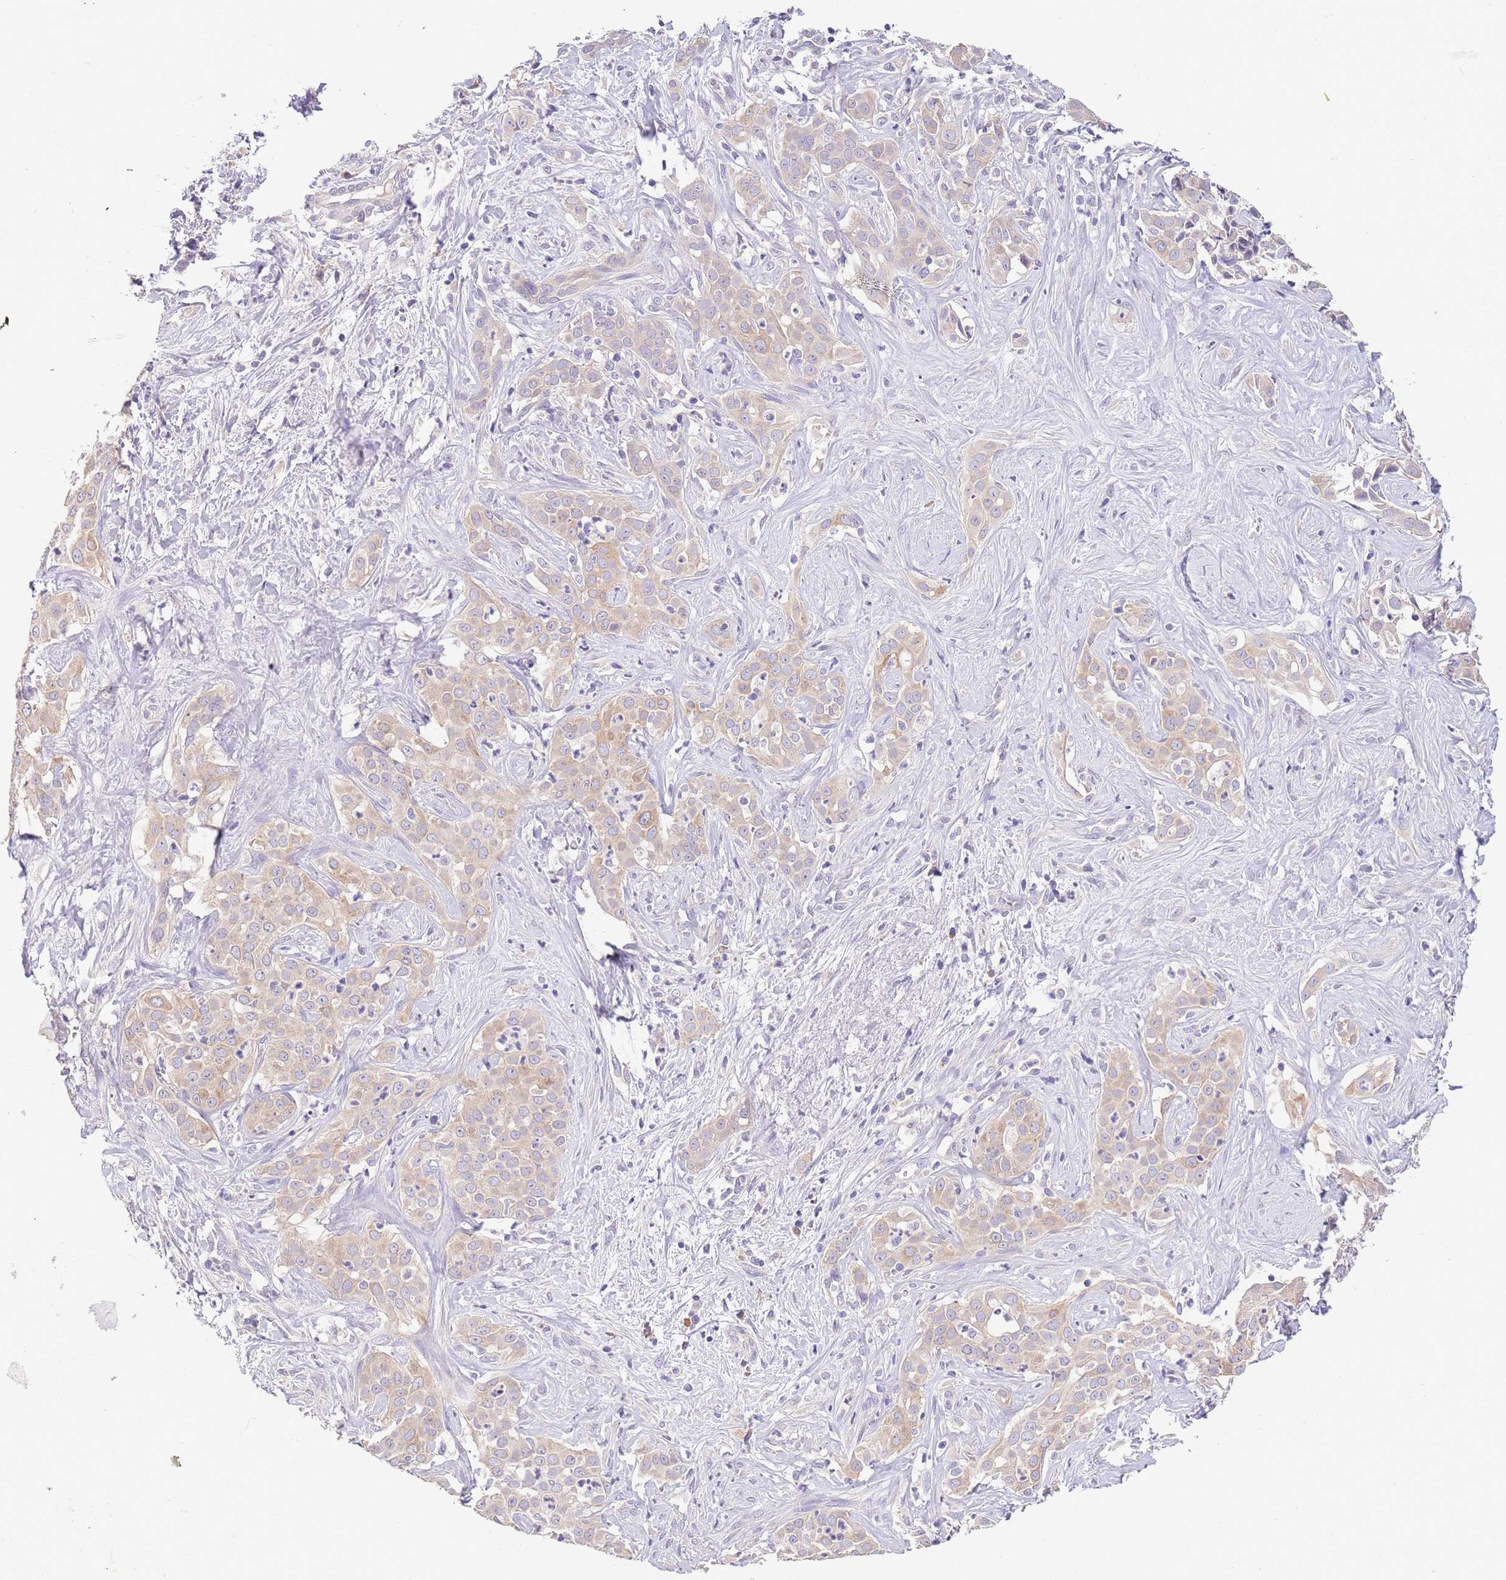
{"staining": {"intensity": "weak", "quantity": "25%-75%", "location": "cytoplasmic/membranous"}, "tissue": "liver cancer", "cell_type": "Tumor cells", "image_type": "cancer", "snomed": [{"axis": "morphology", "description": "Cholangiocarcinoma"}, {"axis": "topography", "description": "Liver"}], "caption": "Liver cholangiocarcinoma tissue demonstrates weak cytoplasmic/membranous staining in about 25%-75% of tumor cells, visualized by immunohistochemistry. (DAB IHC, brown staining for protein, blue staining for nuclei).", "gene": "ZNF658", "patient": {"sex": "male", "age": 67}}